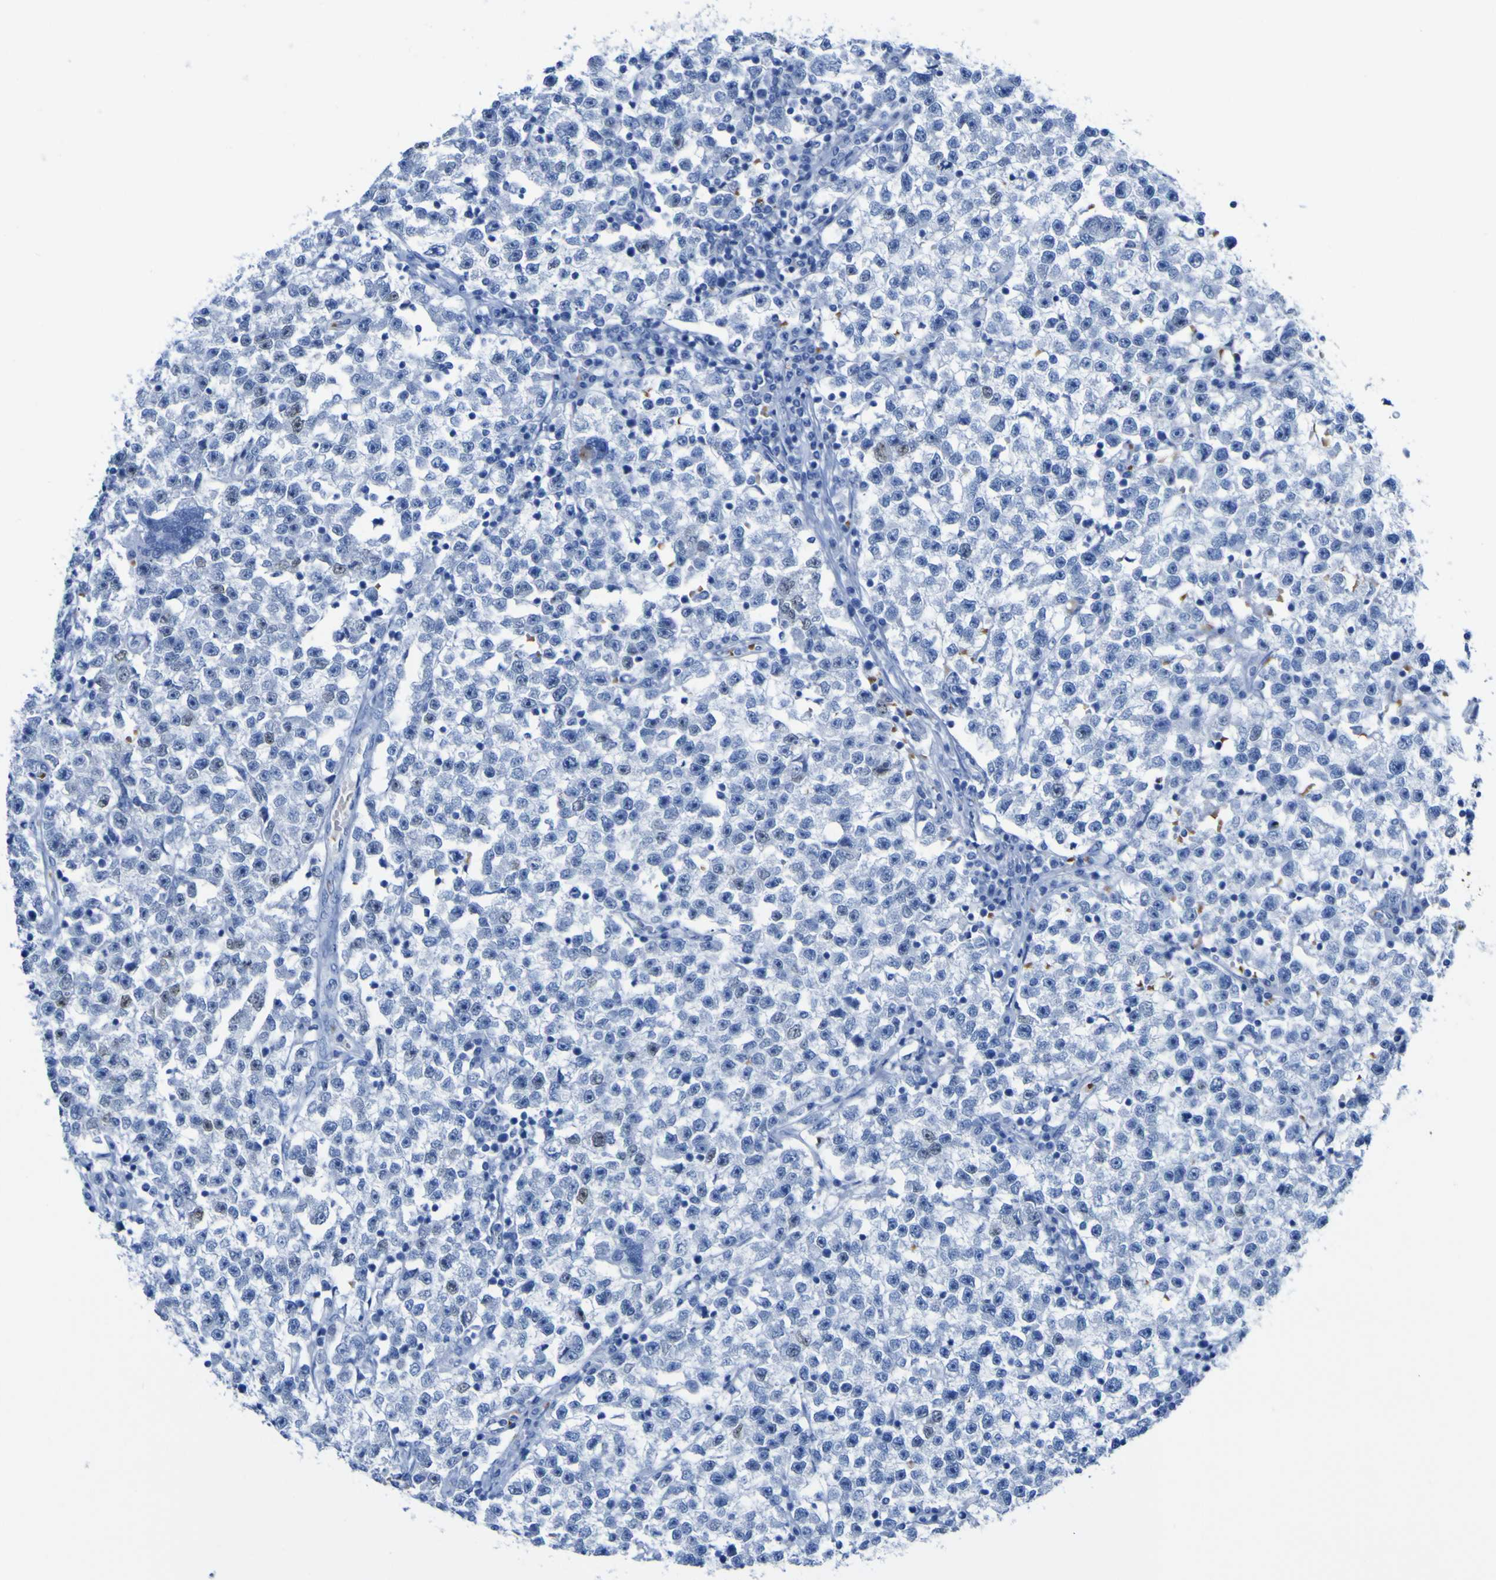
{"staining": {"intensity": "negative", "quantity": "none", "location": "none"}, "tissue": "testis cancer", "cell_type": "Tumor cells", "image_type": "cancer", "snomed": [{"axis": "morphology", "description": "Seminoma, NOS"}, {"axis": "topography", "description": "Testis"}], "caption": "Immunohistochemistry micrograph of neoplastic tissue: testis cancer (seminoma) stained with DAB (3,3'-diaminobenzidine) displays no significant protein positivity in tumor cells.", "gene": "DACH1", "patient": {"sex": "male", "age": 22}}